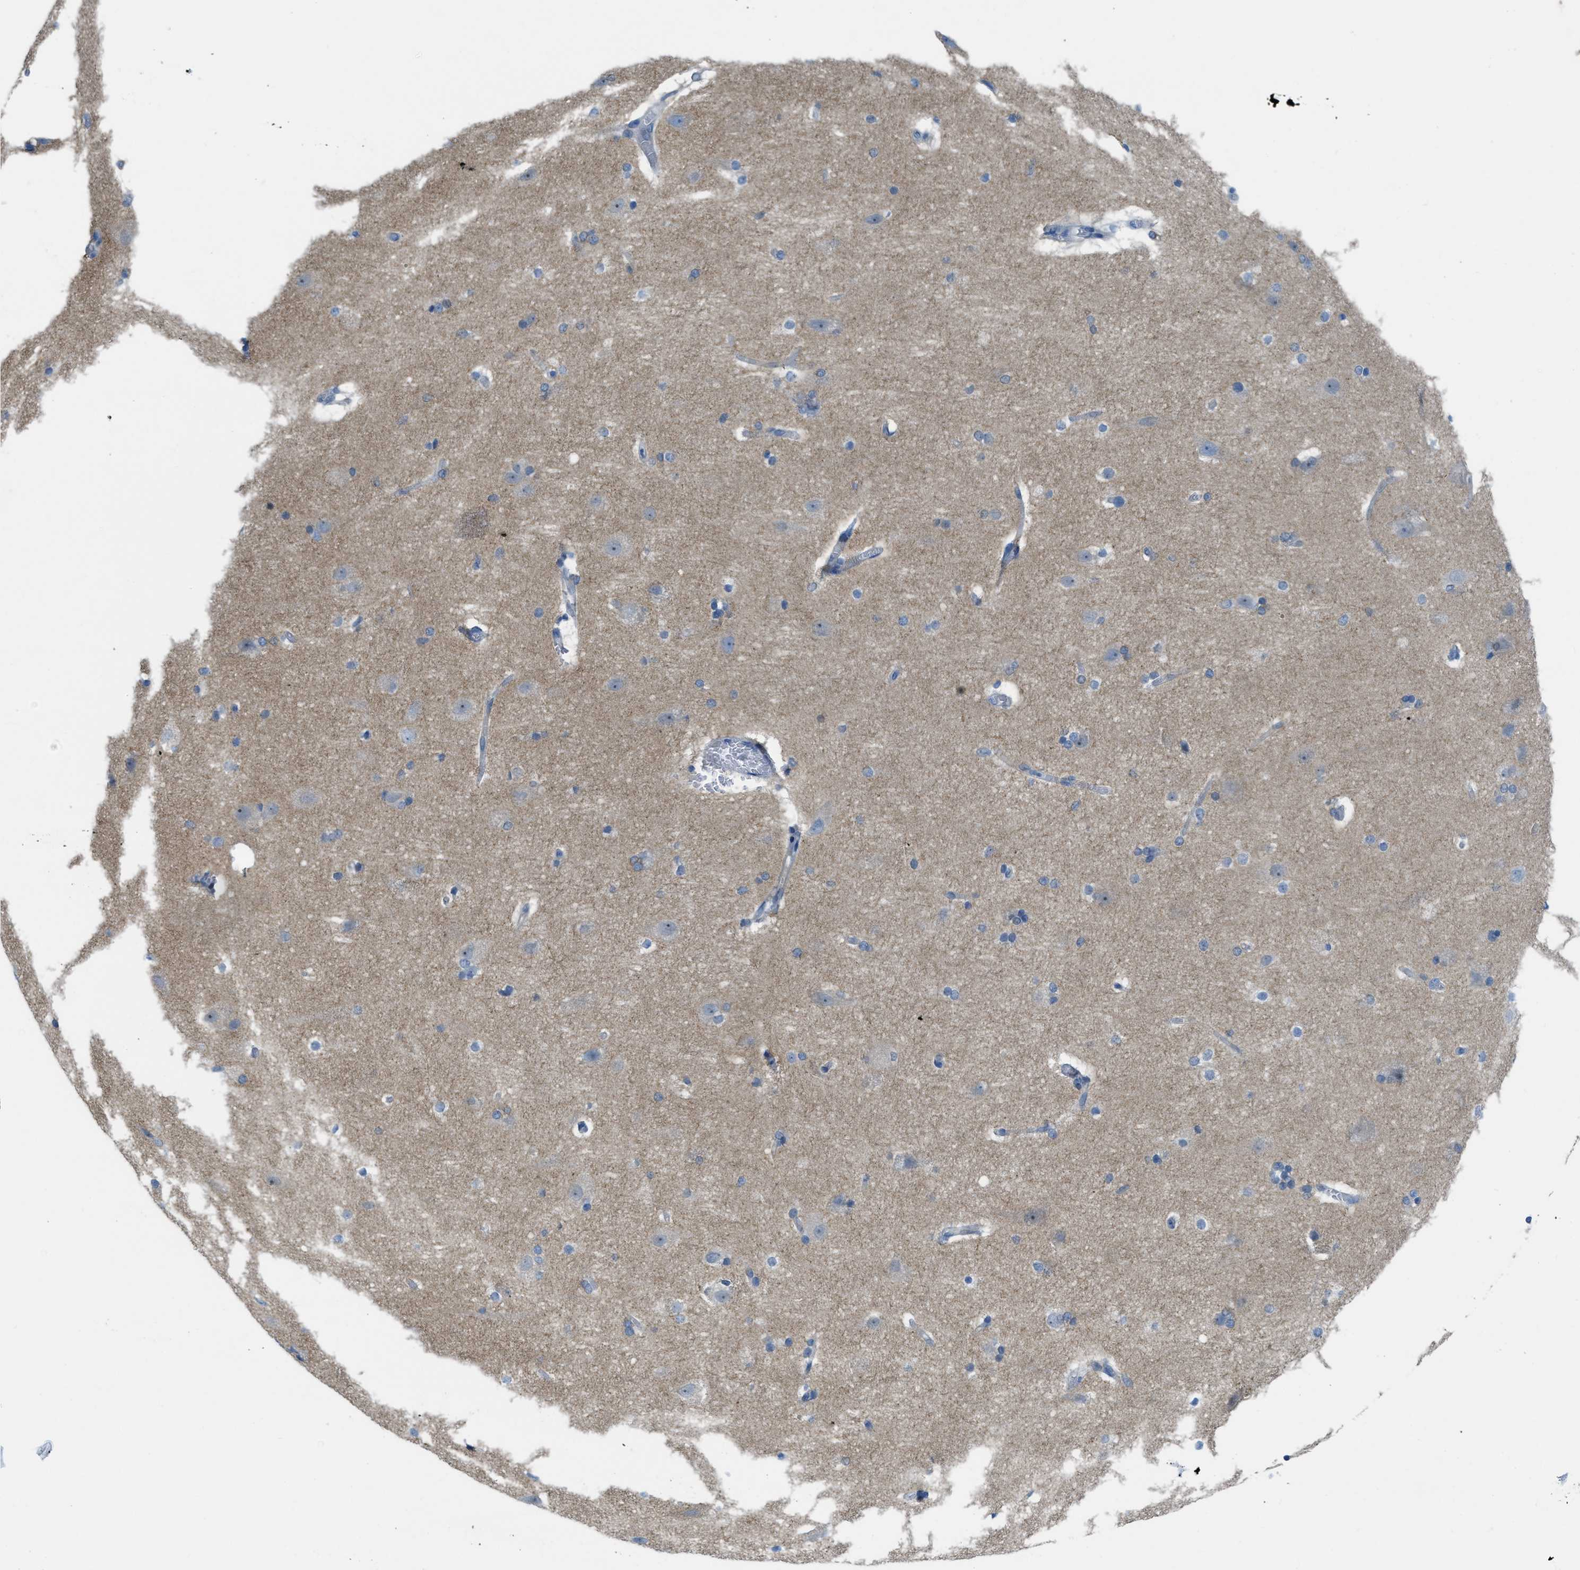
{"staining": {"intensity": "negative", "quantity": "none", "location": "none"}, "tissue": "cerebral cortex", "cell_type": "Endothelial cells", "image_type": "normal", "snomed": [{"axis": "morphology", "description": "Normal tissue, NOS"}, {"axis": "topography", "description": "Cerebral cortex"}, {"axis": "topography", "description": "Hippocampus"}], "caption": "Endothelial cells show no significant staining in normal cerebral cortex. (Immunohistochemistry, brightfield microscopy, high magnification).", "gene": "ASGR1", "patient": {"sex": "female", "age": 19}}